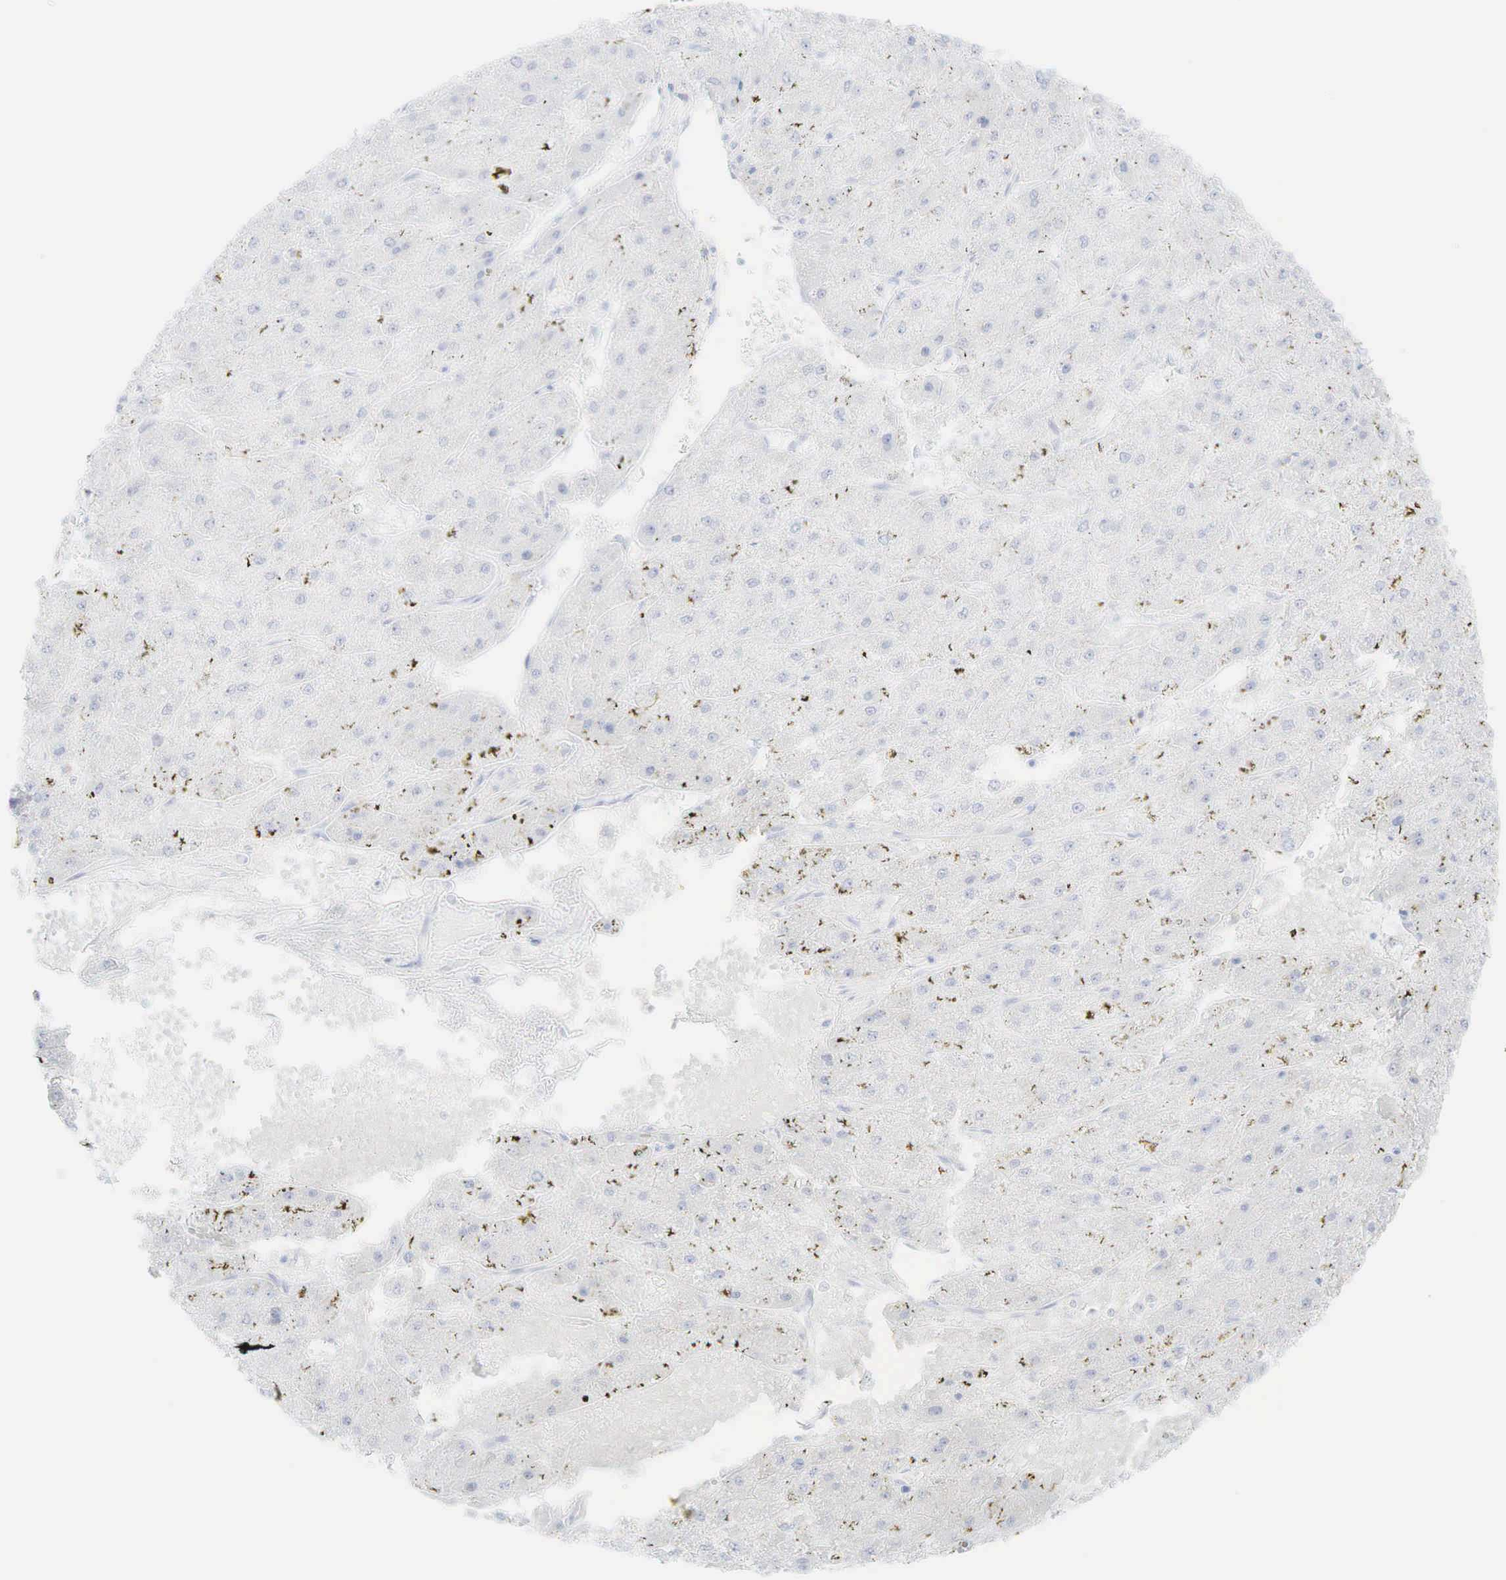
{"staining": {"intensity": "negative", "quantity": "none", "location": "none"}, "tissue": "liver cancer", "cell_type": "Tumor cells", "image_type": "cancer", "snomed": [{"axis": "morphology", "description": "Carcinoma, Hepatocellular, NOS"}, {"axis": "topography", "description": "Liver"}], "caption": "Immunohistochemistry (IHC) of human liver cancer reveals no positivity in tumor cells. The staining was performed using DAB to visualize the protein expression in brown, while the nuclei were stained in blue with hematoxylin (Magnification: 20x).", "gene": "CEACAM5", "patient": {"sex": "female", "age": 52}}